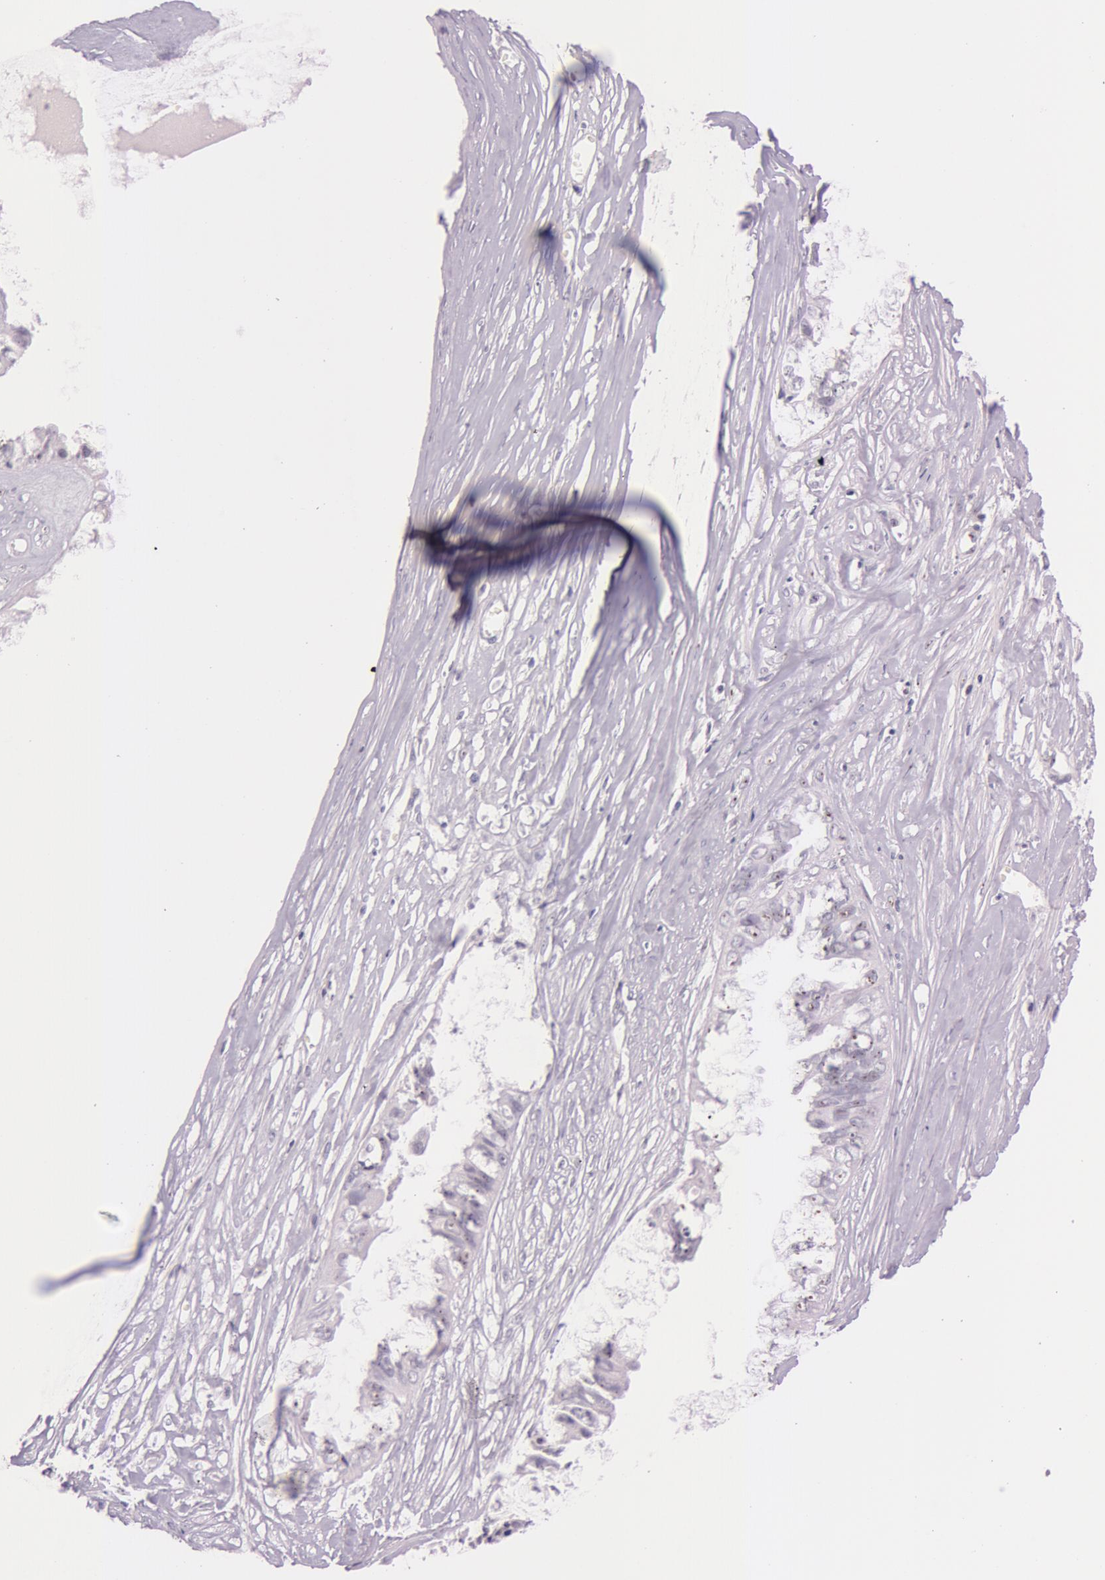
{"staining": {"intensity": "negative", "quantity": "none", "location": "none"}, "tissue": "ovarian cancer", "cell_type": "Tumor cells", "image_type": "cancer", "snomed": [{"axis": "morphology", "description": "Carcinoma, endometroid"}, {"axis": "topography", "description": "Ovary"}], "caption": "Tumor cells show no significant staining in ovarian endometroid carcinoma.", "gene": "FBL", "patient": {"sex": "female", "age": 85}}